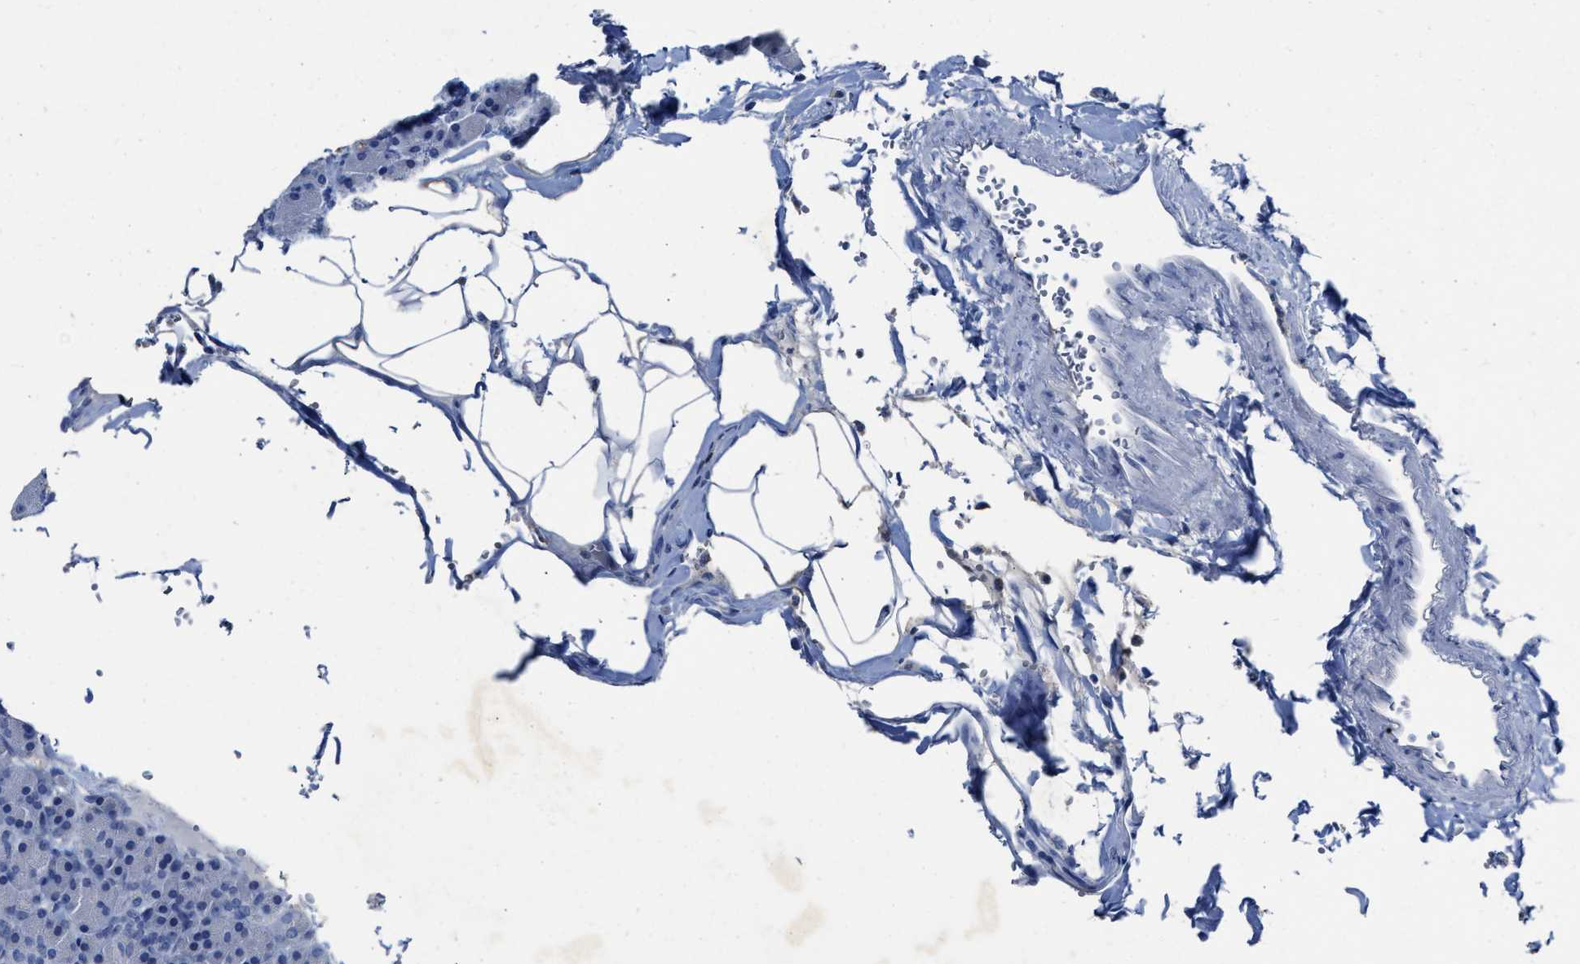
{"staining": {"intensity": "negative", "quantity": "none", "location": "none"}, "tissue": "pancreas", "cell_type": "Exocrine glandular cells", "image_type": "normal", "snomed": [{"axis": "morphology", "description": "Normal tissue, NOS"}, {"axis": "topography", "description": "Pancreas"}], "caption": "Immunohistochemistry (IHC) of unremarkable human pancreas shows no expression in exocrine glandular cells. The staining is performed using DAB (3,3'-diaminobenzidine) brown chromogen with nuclei counter-stained in using hematoxylin.", "gene": "CEACAM5", "patient": {"sex": "female", "age": 43}}